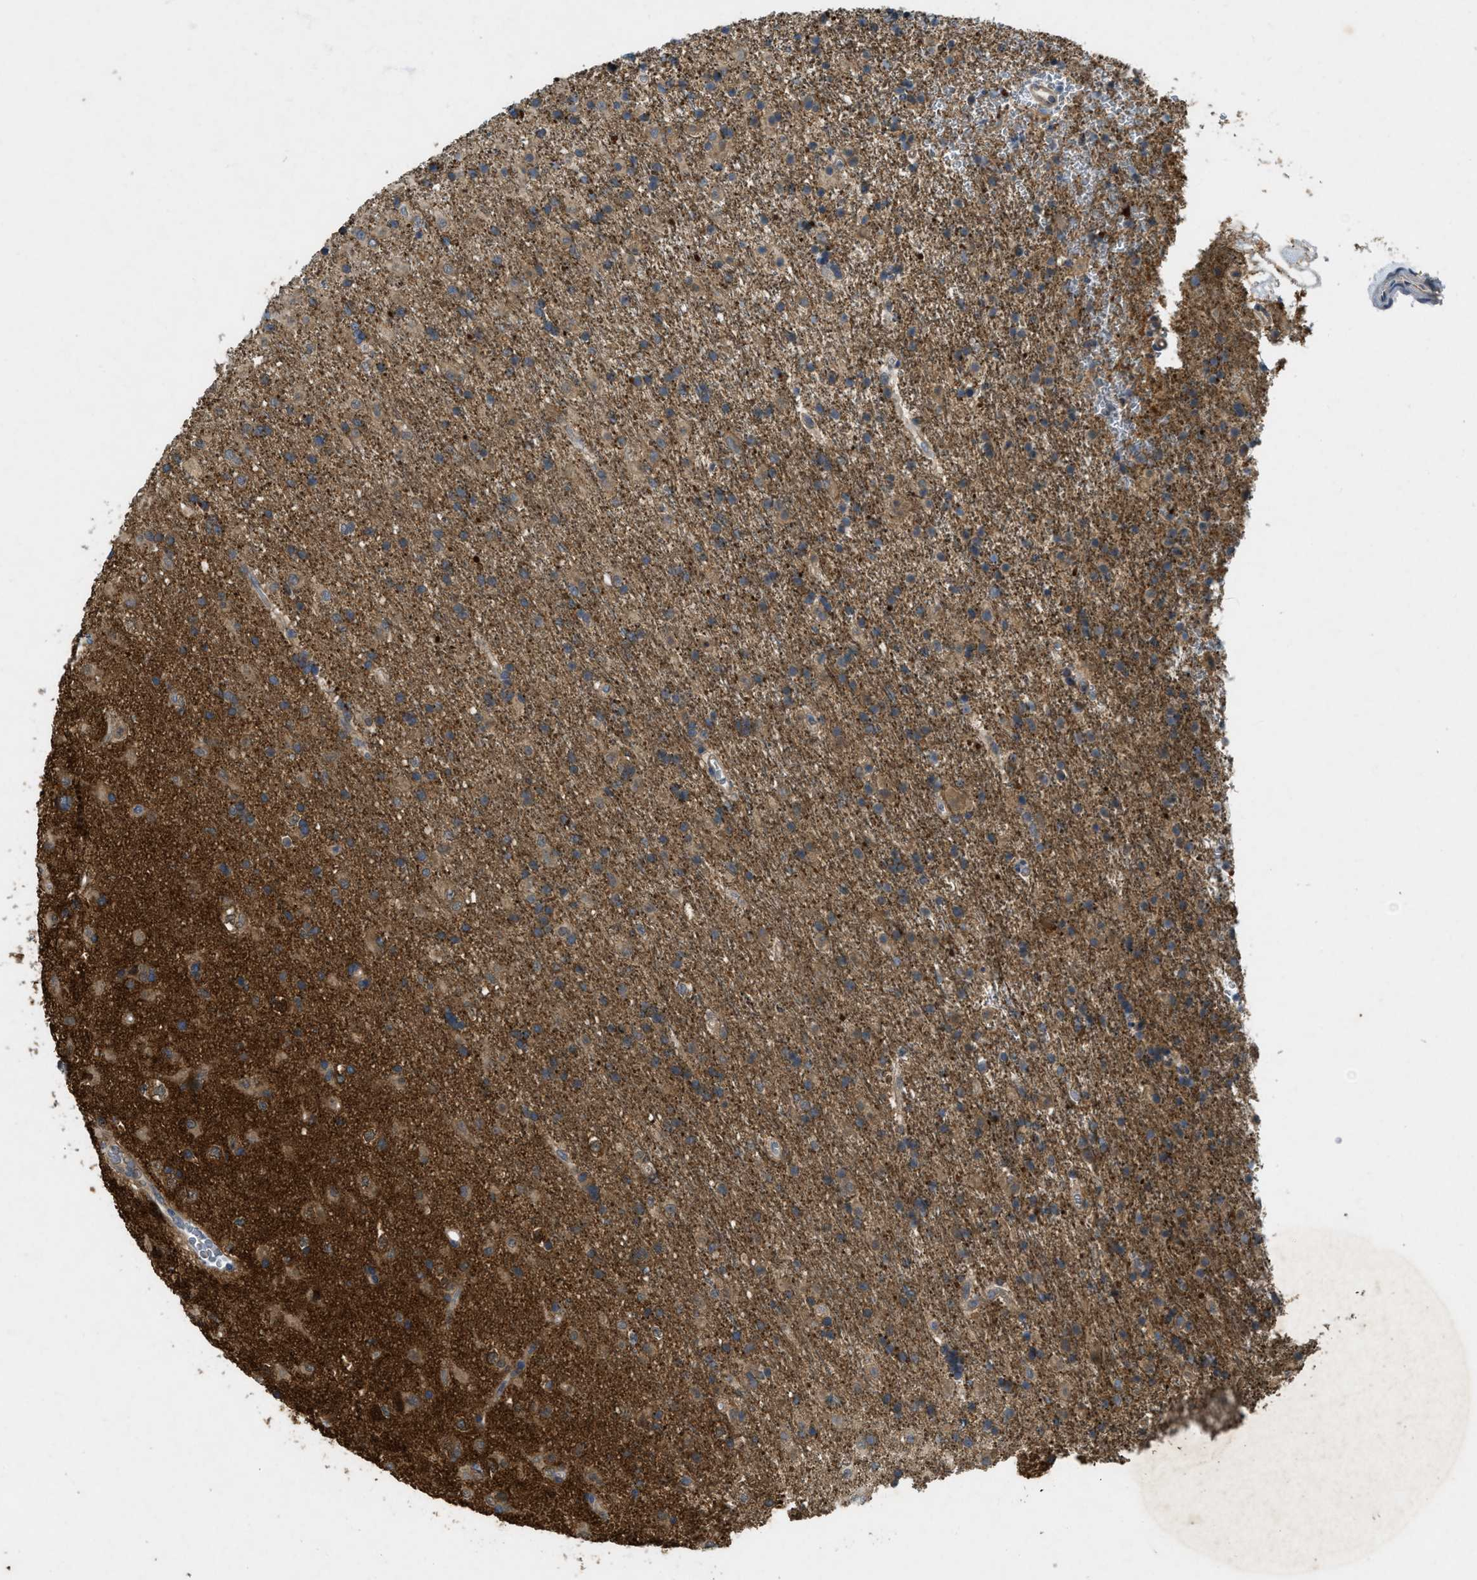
{"staining": {"intensity": "moderate", "quantity": "<25%", "location": "cytoplasmic/membranous"}, "tissue": "glioma", "cell_type": "Tumor cells", "image_type": "cancer", "snomed": [{"axis": "morphology", "description": "Glioma, malignant, Low grade"}, {"axis": "topography", "description": "Brain"}], "caption": "Protein expression analysis of glioma demonstrates moderate cytoplasmic/membranous expression in approximately <25% of tumor cells.", "gene": "PPP3CA", "patient": {"sex": "male", "age": 65}}